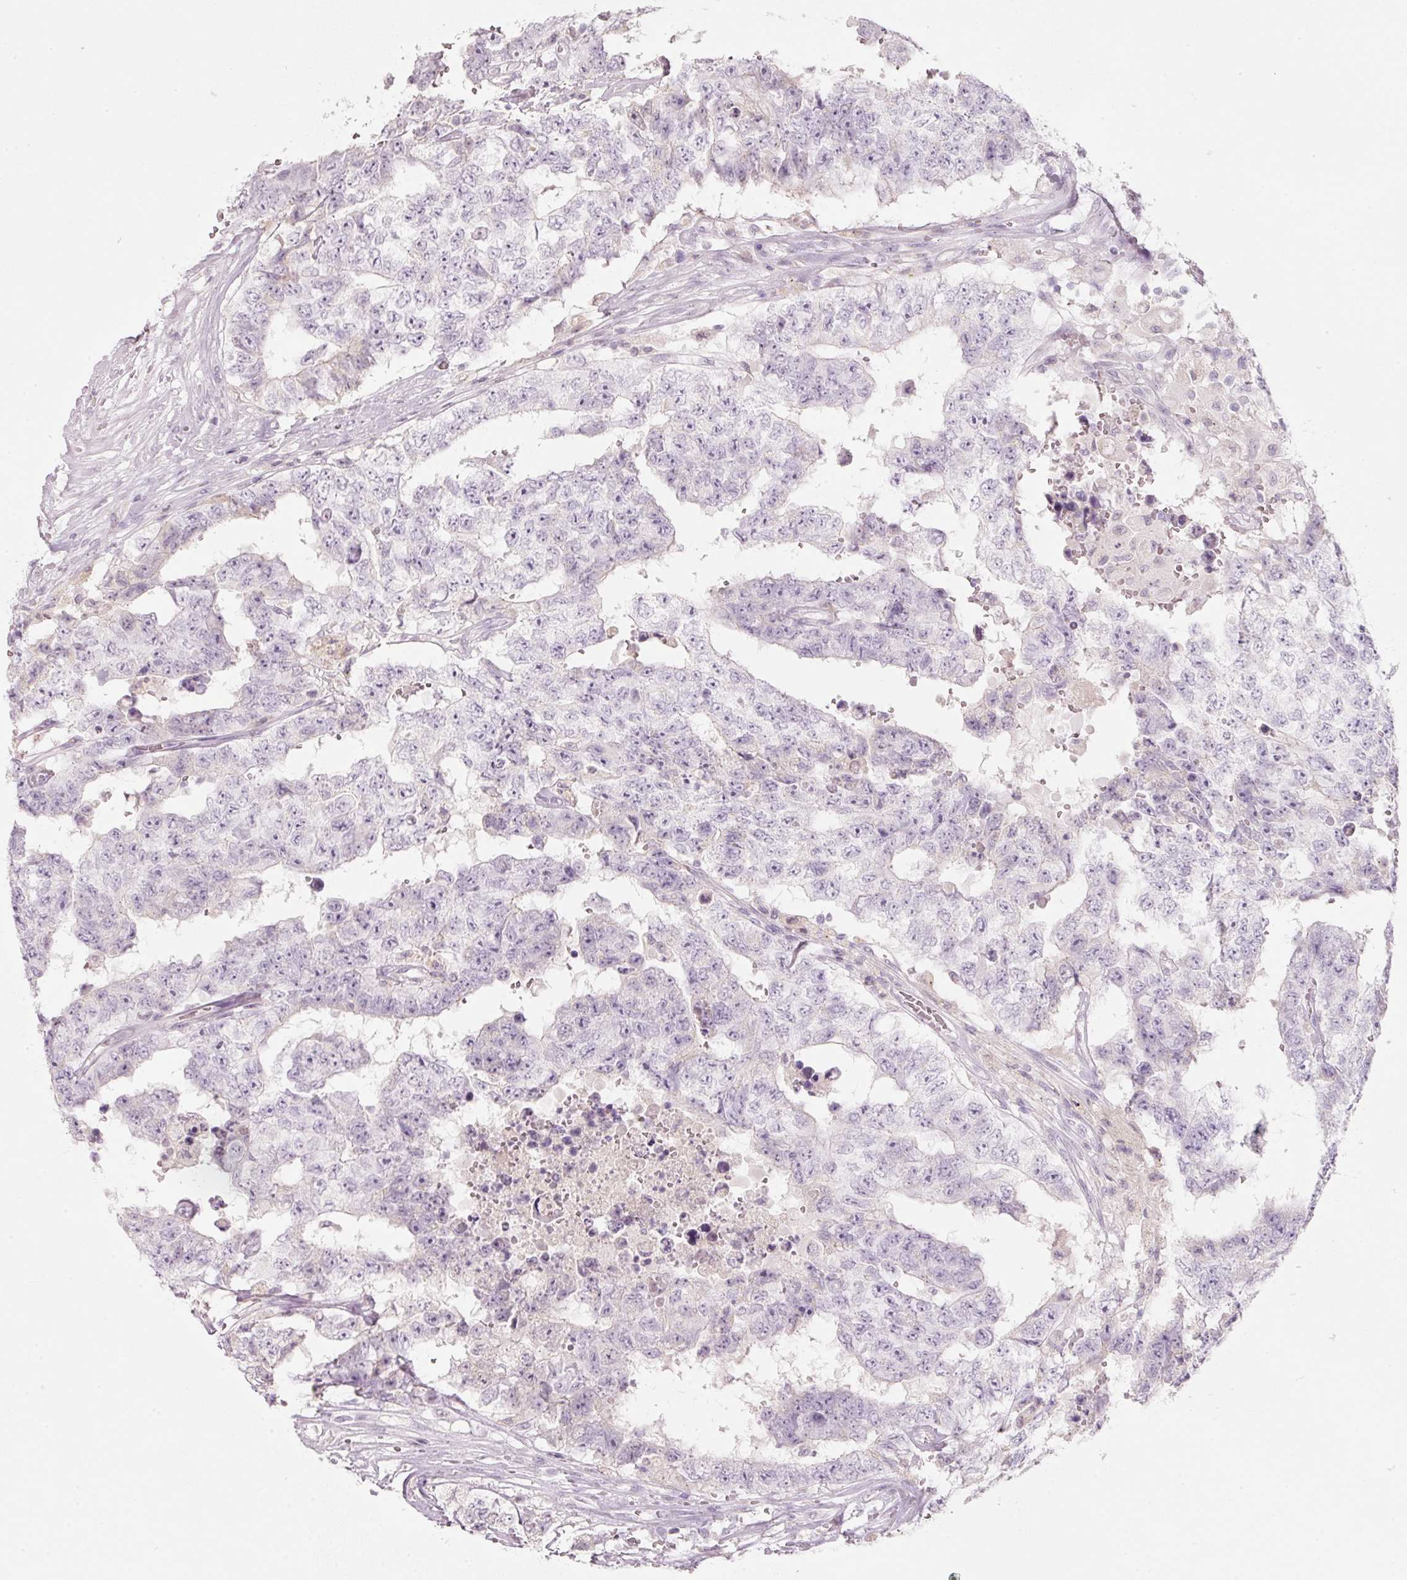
{"staining": {"intensity": "negative", "quantity": "none", "location": "none"}, "tissue": "testis cancer", "cell_type": "Tumor cells", "image_type": "cancer", "snomed": [{"axis": "morphology", "description": "Normal tissue, NOS"}, {"axis": "morphology", "description": "Carcinoma, Embryonal, NOS"}, {"axis": "topography", "description": "Testis"}, {"axis": "topography", "description": "Epididymis"}], "caption": "Immunohistochemistry histopathology image of neoplastic tissue: testis embryonal carcinoma stained with DAB (3,3'-diaminobenzidine) shows no significant protein expression in tumor cells.", "gene": "ENSG00000206549", "patient": {"sex": "male", "age": 25}}